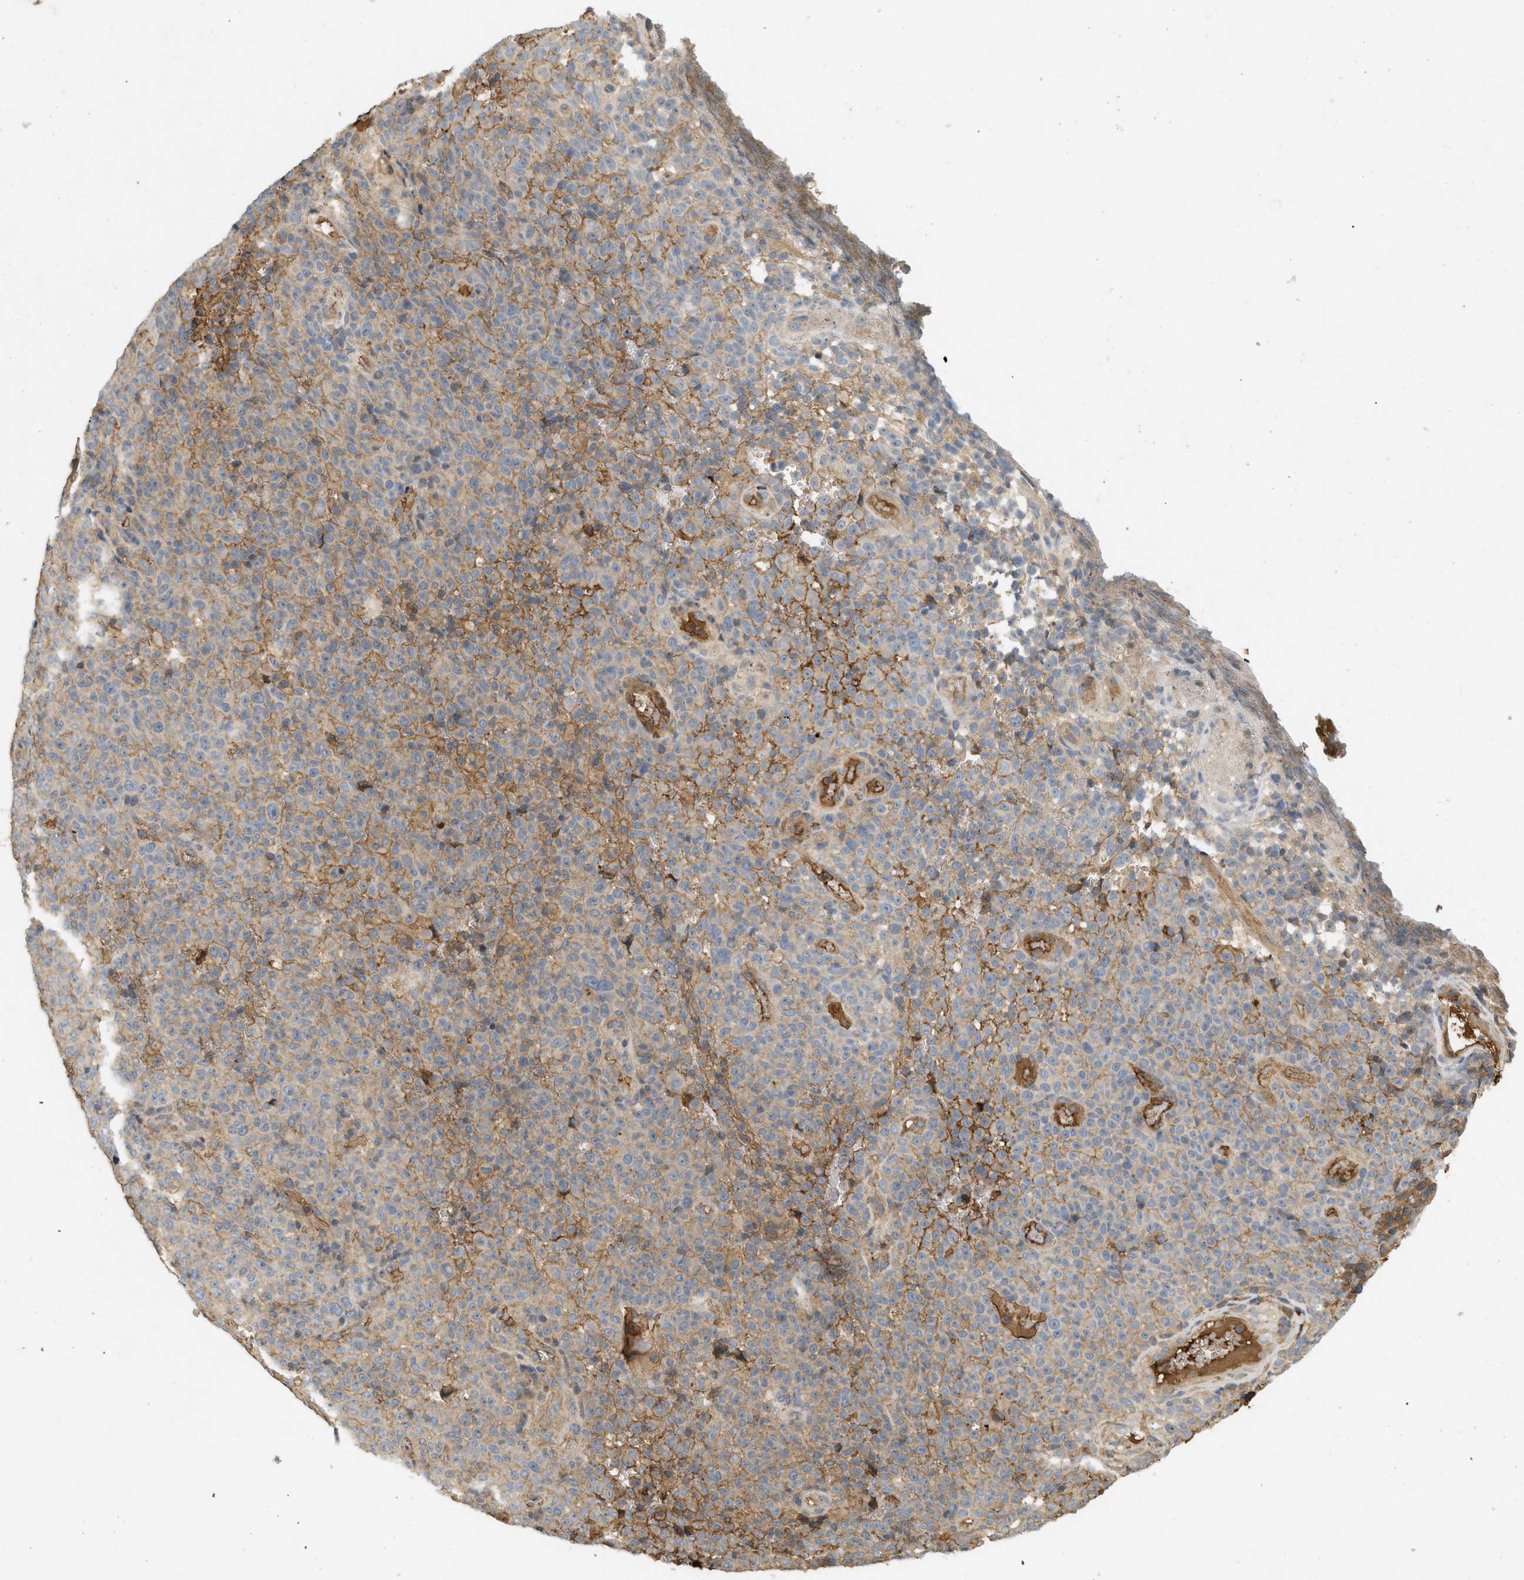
{"staining": {"intensity": "weak", "quantity": ">75%", "location": "cytoplasmic/membranous"}, "tissue": "melanoma", "cell_type": "Tumor cells", "image_type": "cancer", "snomed": [{"axis": "morphology", "description": "Malignant melanoma, NOS"}, {"axis": "topography", "description": "Skin"}], "caption": "Human melanoma stained with a brown dye shows weak cytoplasmic/membranous positive staining in approximately >75% of tumor cells.", "gene": "F8", "patient": {"sex": "female", "age": 82}}